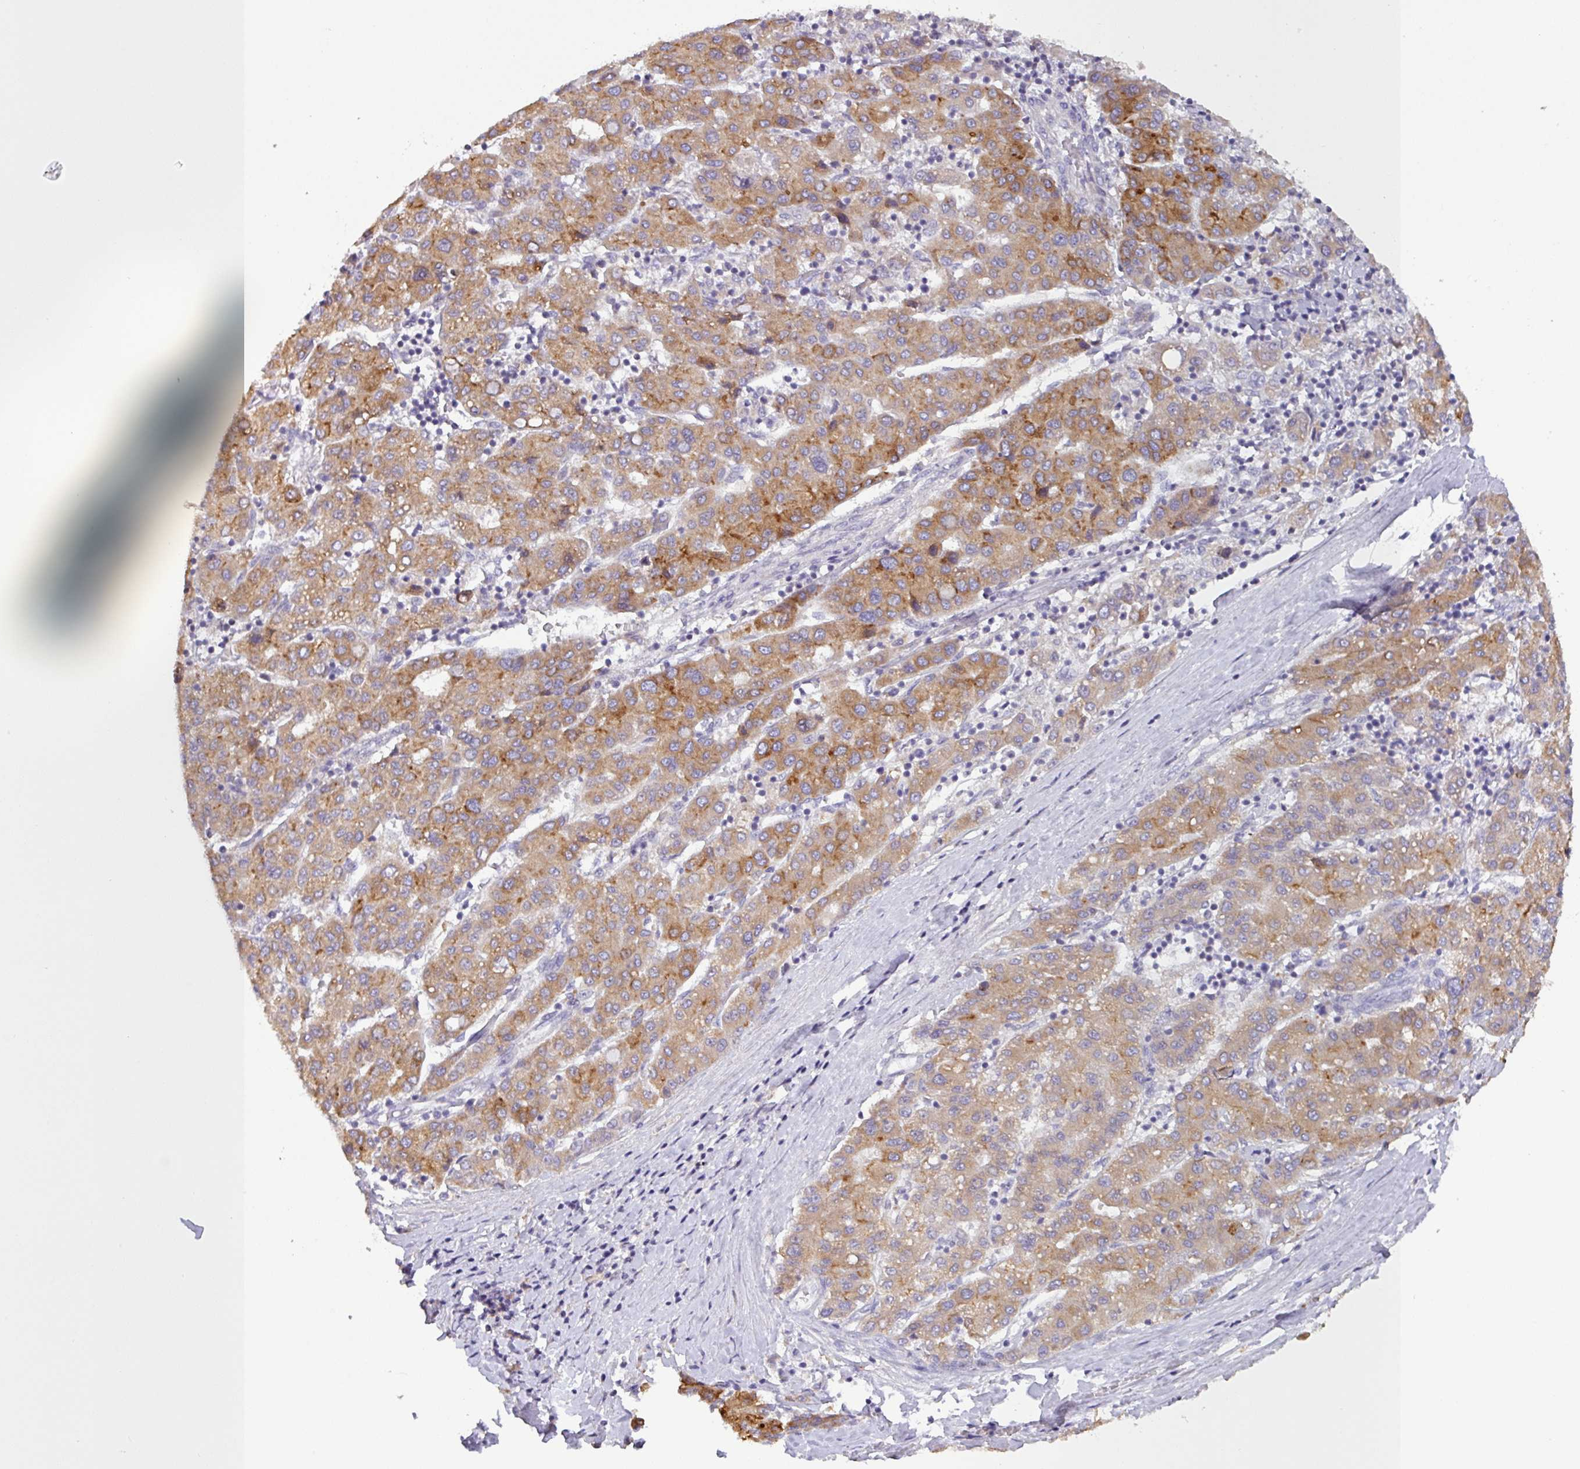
{"staining": {"intensity": "moderate", "quantity": ">75%", "location": "cytoplasmic/membranous"}, "tissue": "liver cancer", "cell_type": "Tumor cells", "image_type": "cancer", "snomed": [{"axis": "morphology", "description": "Carcinoma, Hepatocellular, NOS"}, {"axis": "topography", "description": "Liver"}], "caption": "A photomicrograph of liver cancer (hepatocellular carcinoma) stained for a protein displays moderate cytoplasmic/membranous brown staining in tumor cells. Using DAB (3,3'-diaminobenzidine) (brown) and hematoxylin (blue) stains, captured at high magnification using brightfield microscopy.", "gene": "SFTPB", "patient": {"sex": "male", "age": 65}}